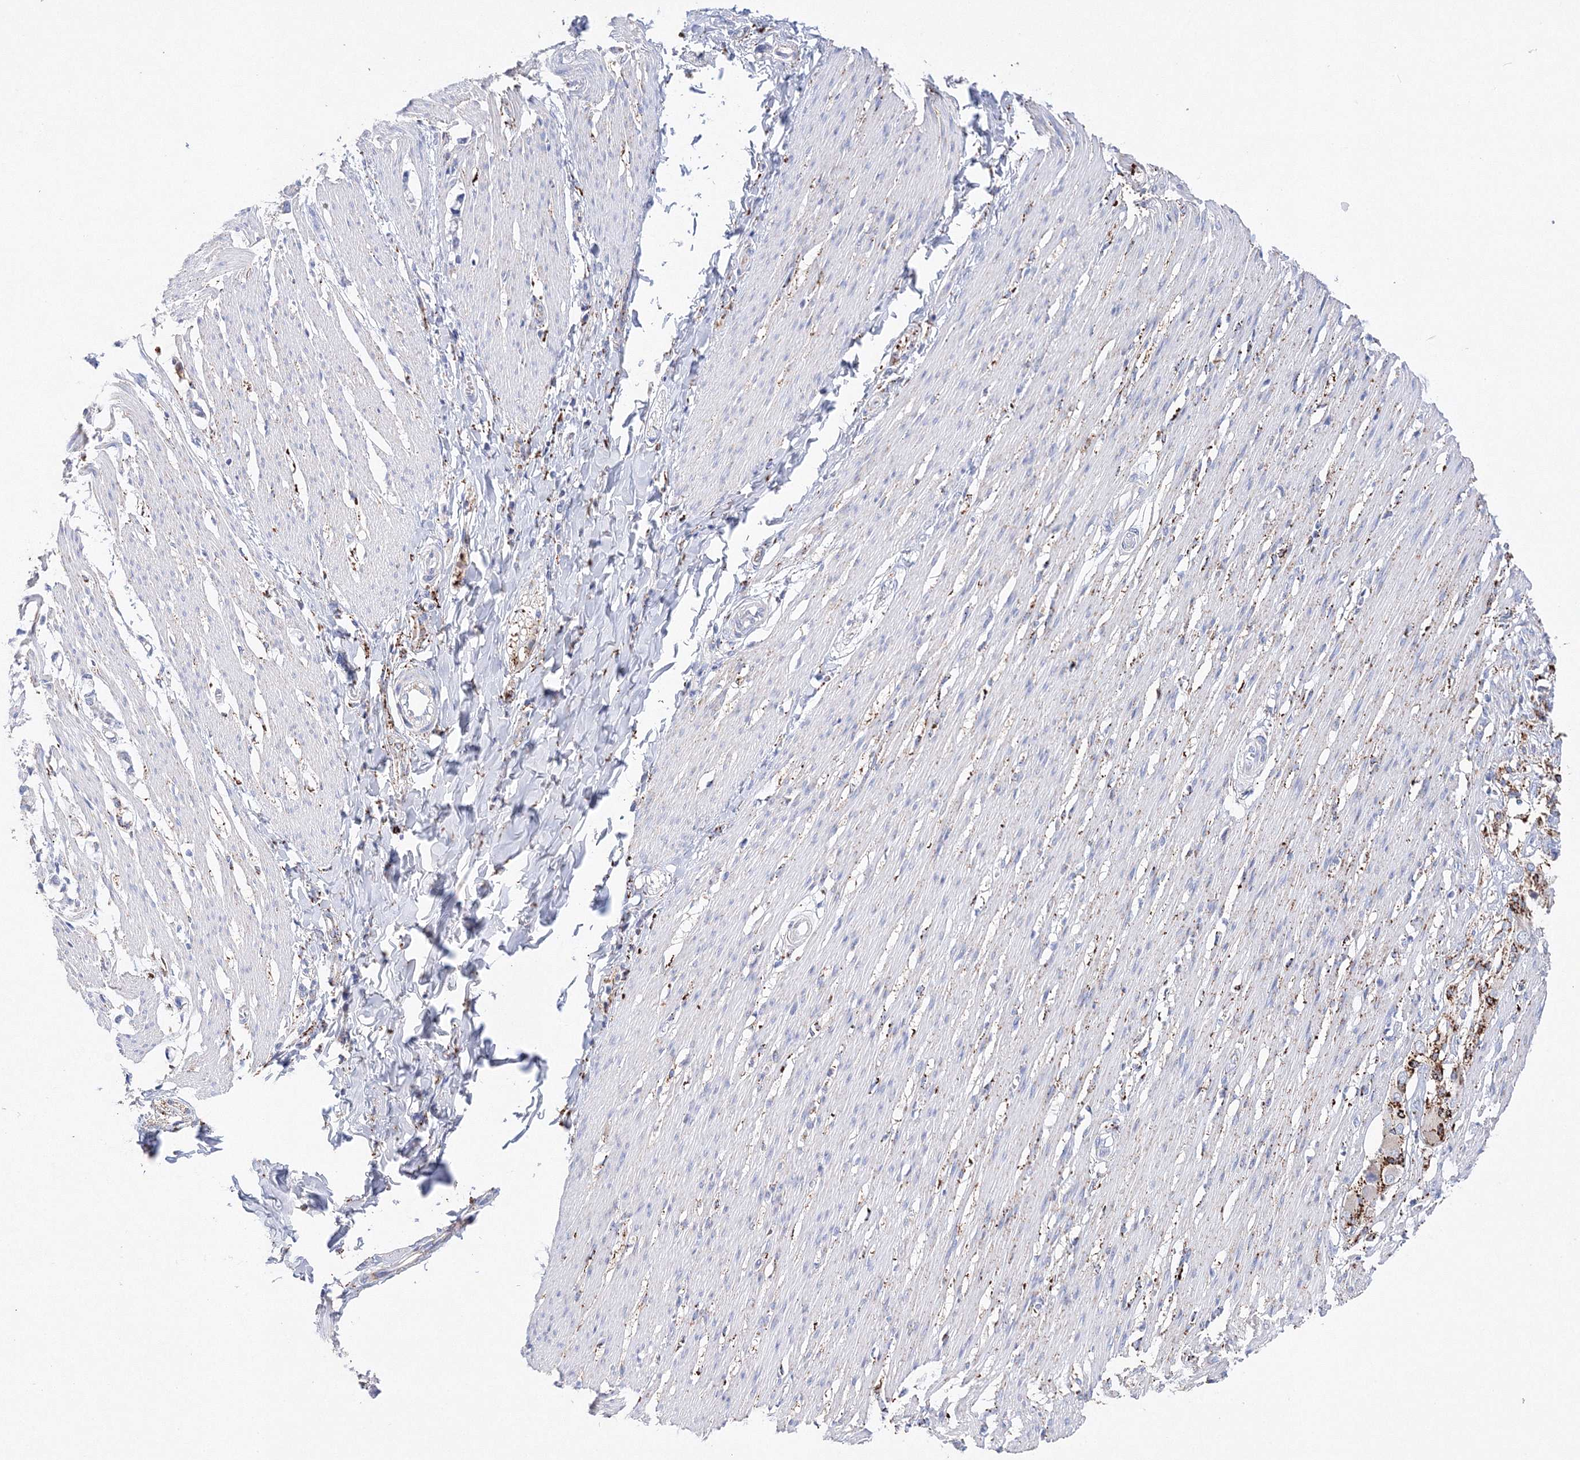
{"staining": {"intensity": "weak", "quantity": "<25%", "location": "cytoplasmic/membranous"}, "tissue": "smooth muscle", "cell_type": "Smooth muscle cells", "image_type": "normal", "snomed": [{"axis": "morphology", "description": "Normal tissue, NOS"}, {"axis": "morphology", "description": "Adenocarcinoma, NOS"}, {"axis": "topography", "description": "Colon"}, {"axis": "topography", "description": "Peripheral nerve tissue"}], "caption": "Smooth muscle was stained to show a protein in brown. There is no significant positivity in smooth muscle cells. (DAB immunohistochemistry (IHC) with hematoxylin counter stain).", "gene": "MERTK", "patient": {"sex": "male", "age": 14}}